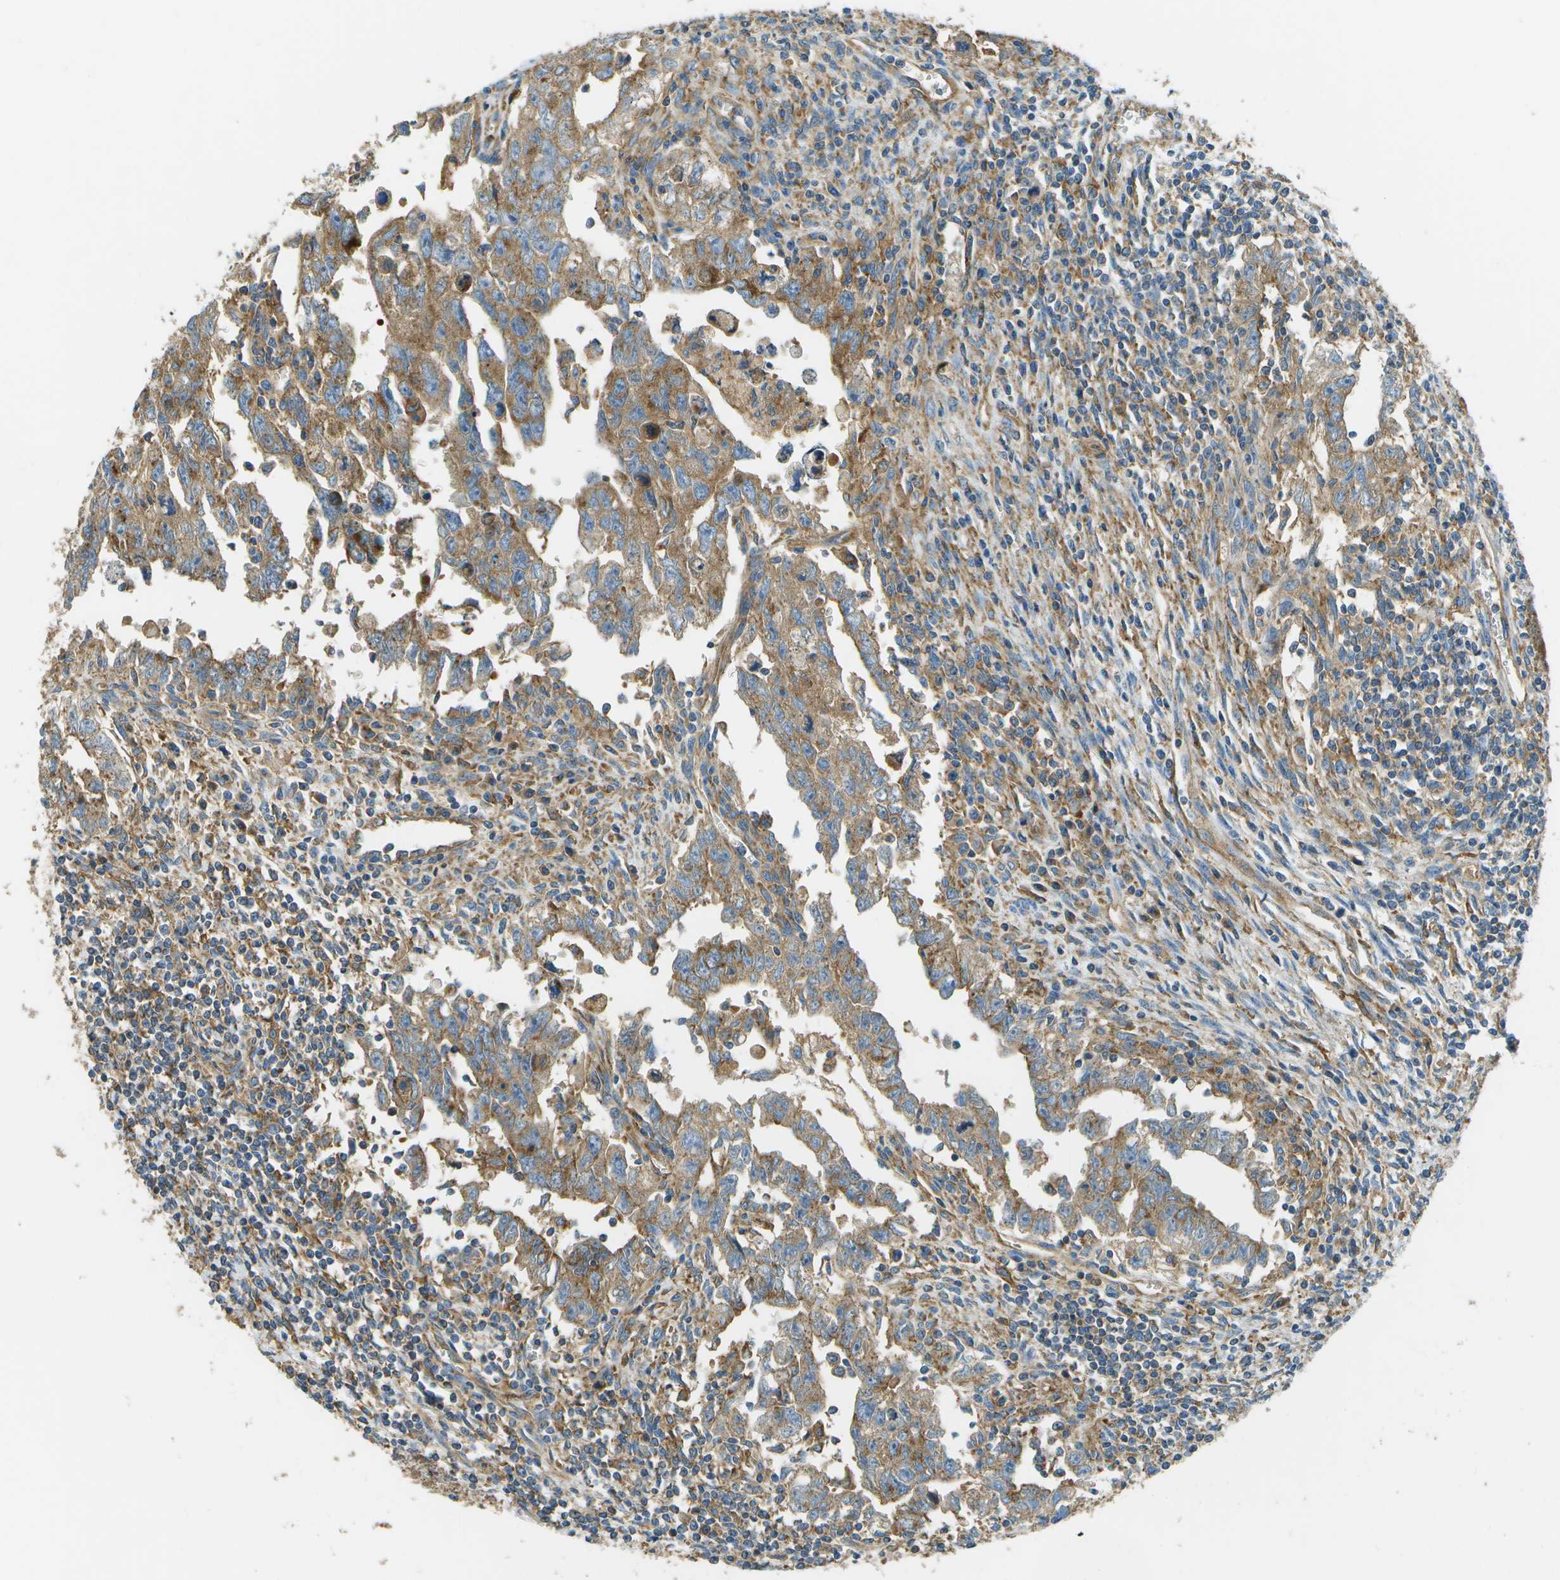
{"staining": {"intensity": "moderate", "quantity": ">75%", "location": "cytoplasmic/membranous"}, "tissue": "testis cancer", "cell_type": "Tumor cells", "image_type": "cancer", "snomed": [{"axis": "morphology", "description": "Carcinoma, Embryonal, NOS"}, {"axis": "topography", "description": "Testis"}], "caption": "A brown stain highlights moderate cytoplasmic/membranous positivity of a protein in testis embryonal carcinoma tumor cells.", "gene": "CLTC", "patient": {"sex": "male", "age": 28}}